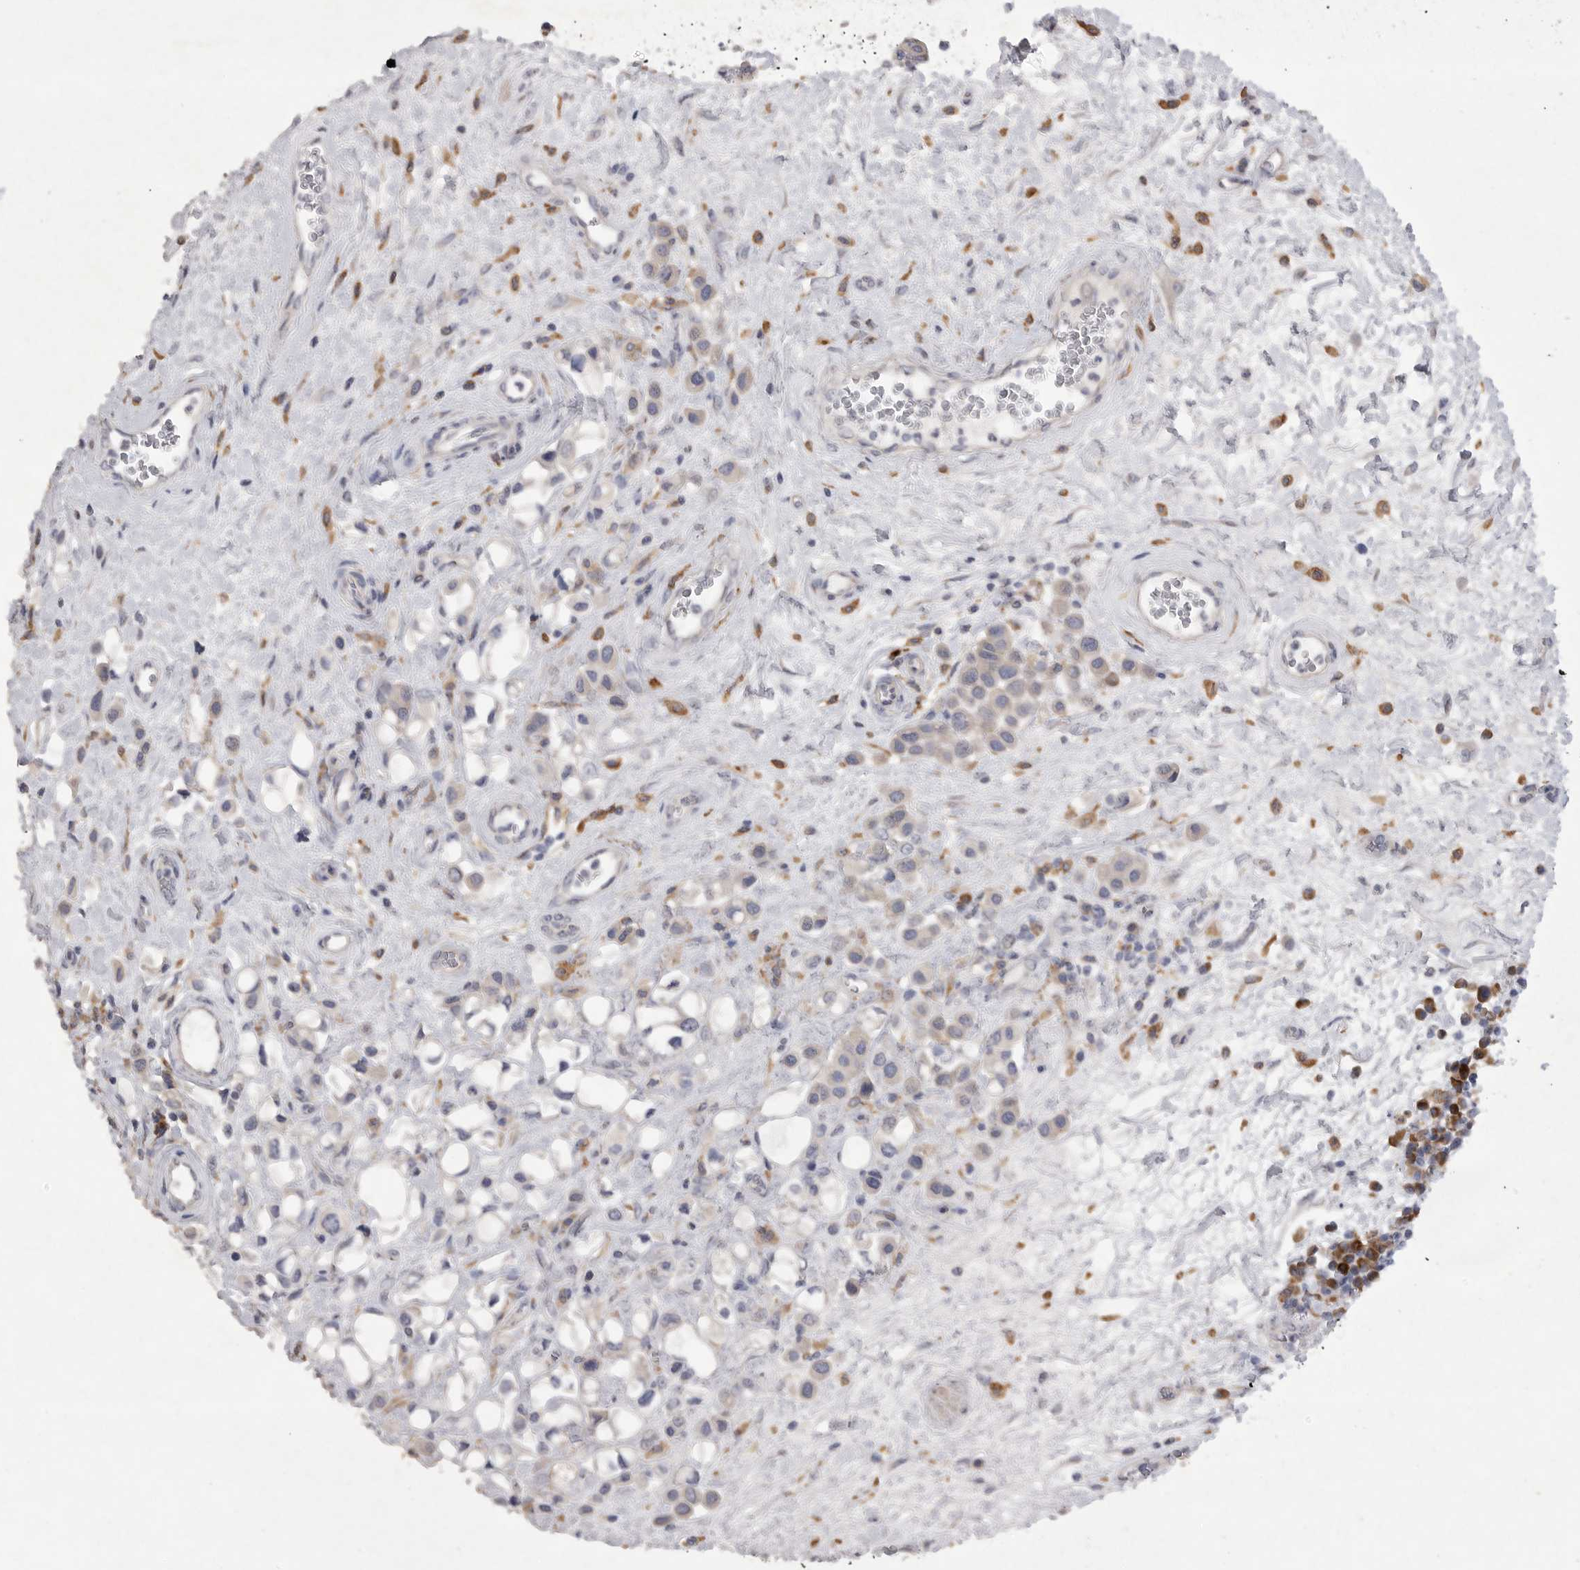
{"staining": {"intensity": "weak", "quantity": "<25%", "location": "cytoplasmic/membranous"}, "tissue": "urothelial cancer", "cell_type": "Tumor cells", "image_type": "cancer", "snomed": [{"axis": "morphology", "description": "Urothelial carcinoma, High grade"}, {"axis": "topography", "description": "Urinary bladder"}], "caption": "Immunohistochemistry micrograph of urothelial carcinoma (high-grade) stained for a protein (brown), which shows no staining in tumor cells.", "gene": "EDEM3", "patient": {"sex": "male", "age": 50}}